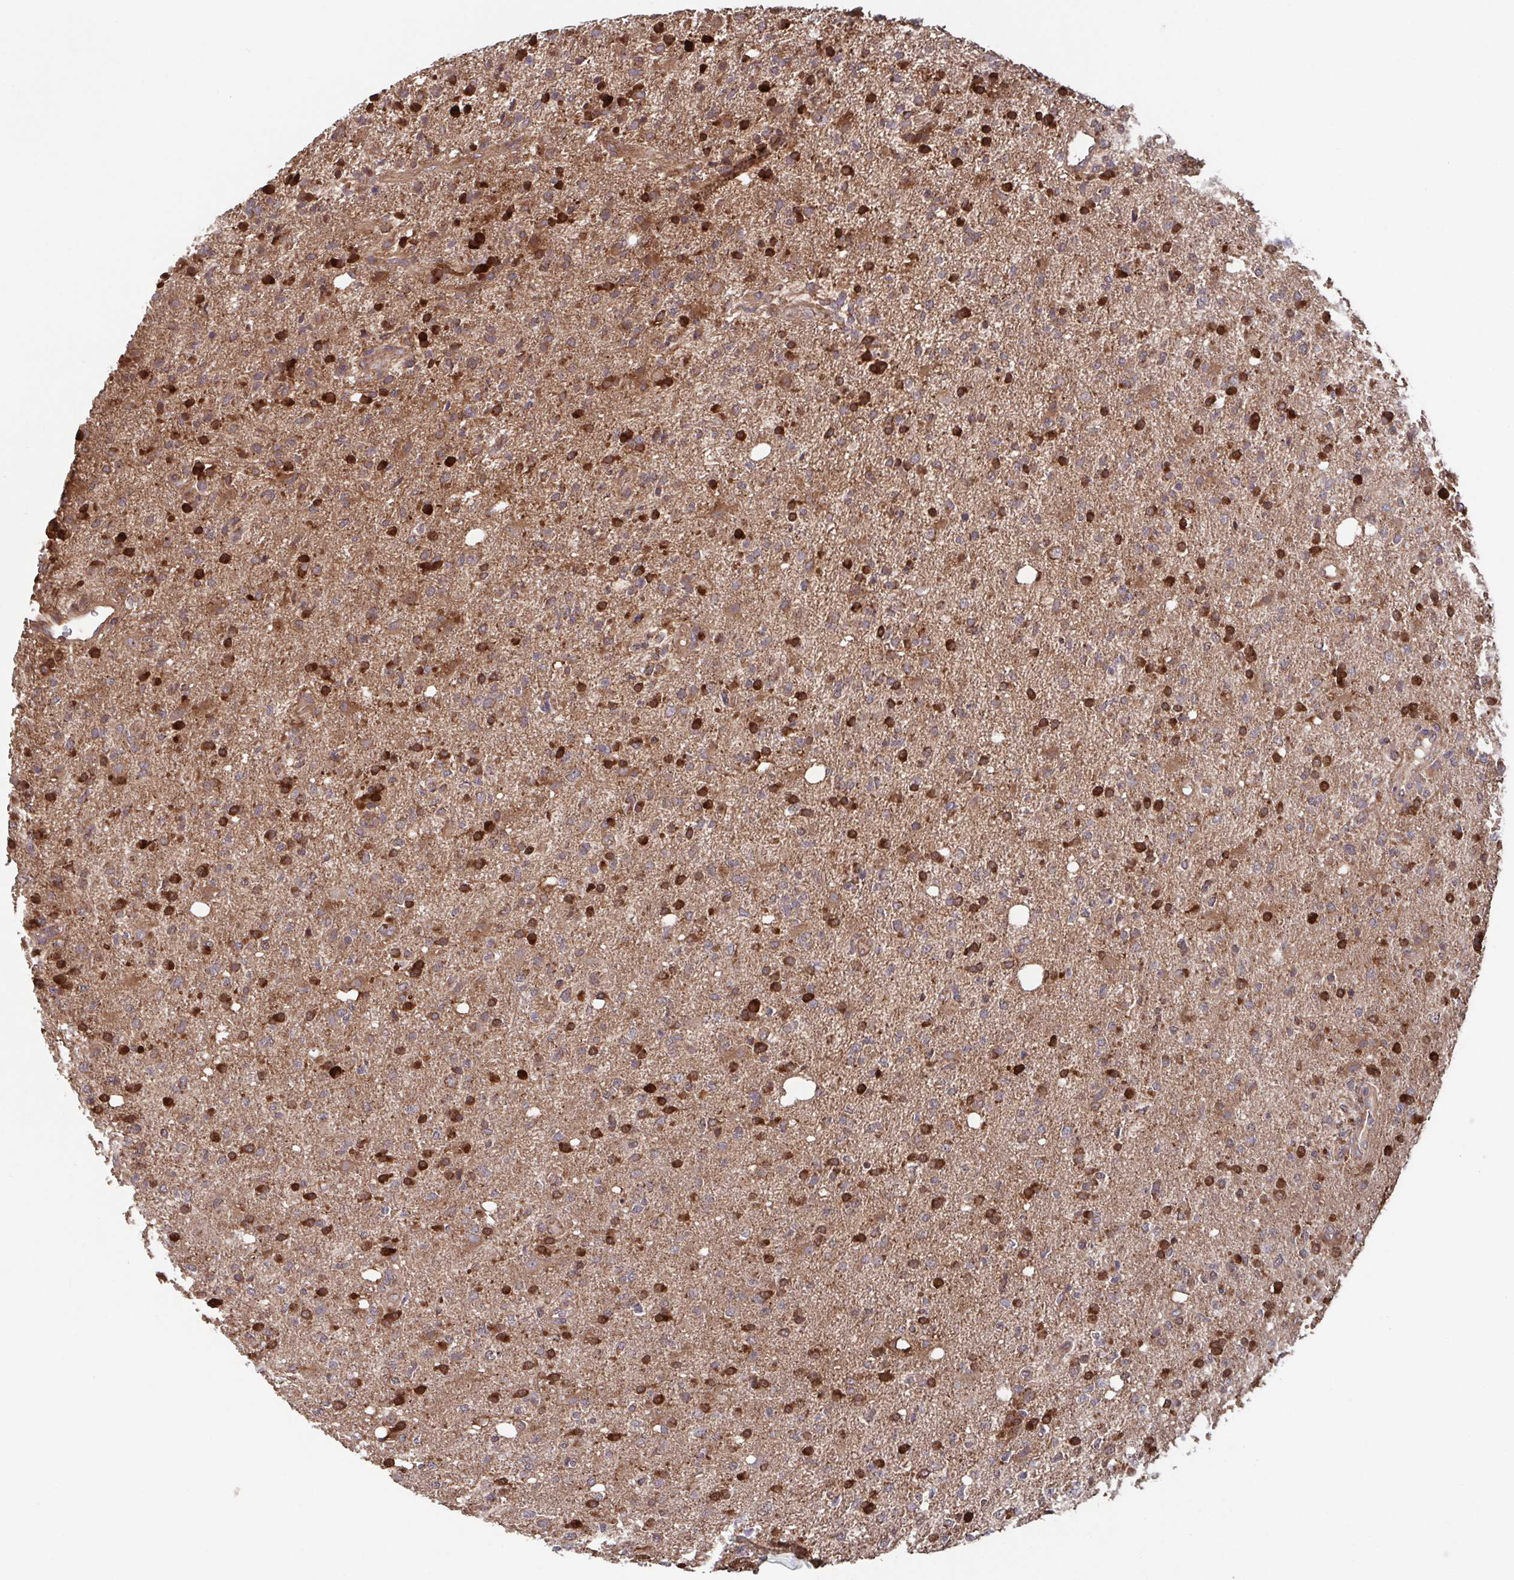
{"staining": {"intensity": "strong", "quantity": "25%-75%", "location": "cytoplasmic/membranous"}, "tissue": "glioma", "cell_type": "Tumor cells", "image_type": "cancer", "snomed": [{"axis": "morphology", "description": "Glioma, malignant, High grade"}, {"axis": "topography", "description": "Cerebral cortex"}], "caption": "The immunohistochemical stain shows strong cytoplasmic/membranous expression in tumor cells of high-grade glioma (malignant) tissue.", "gene": "TTC19", "patient": {"sex": "male", "age": 70}}